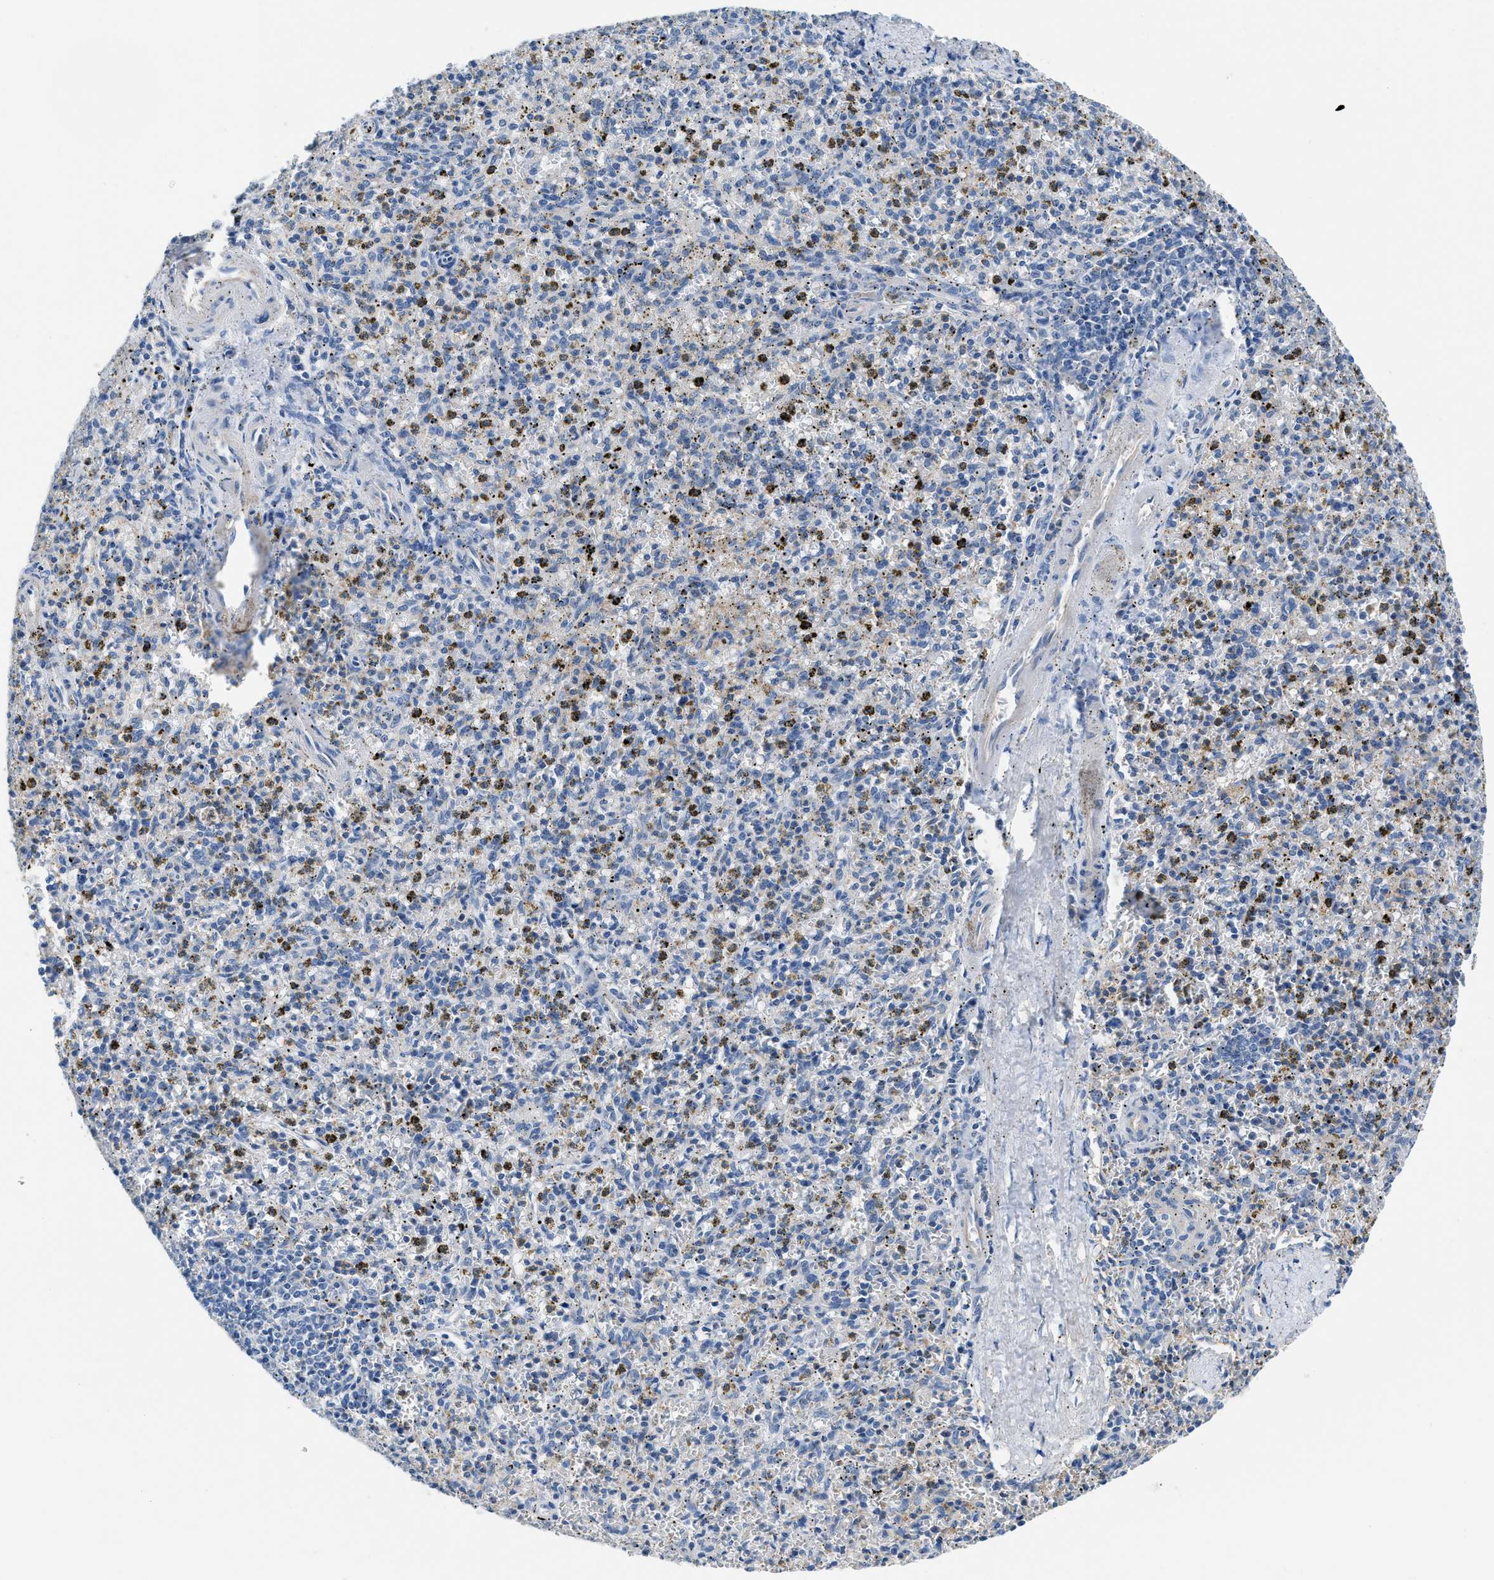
{"staining": {"intensity": "negative", "quantity": "none", "location": "none"}, "tissue": "spleen", "cell_type": "Cells in red pulp", "image_type": "normal", "snomed": [{"axis": "morphology", "description": "Normal tissue, NOS"}, {"axis": "topography", "description": "Spleen"}], "caption": "High power microscopy micrograph of an immunohistochemistry micrograph of unremarkable spleen, revealing no significant expression in cells in red pulp. Brightfield microscopy of IHC stained with DAB (brown) and hematoxylin (blue), captured at high magnification.", "gene": "SLC10A6", "patient": {"sex": "male", "age": 72}}